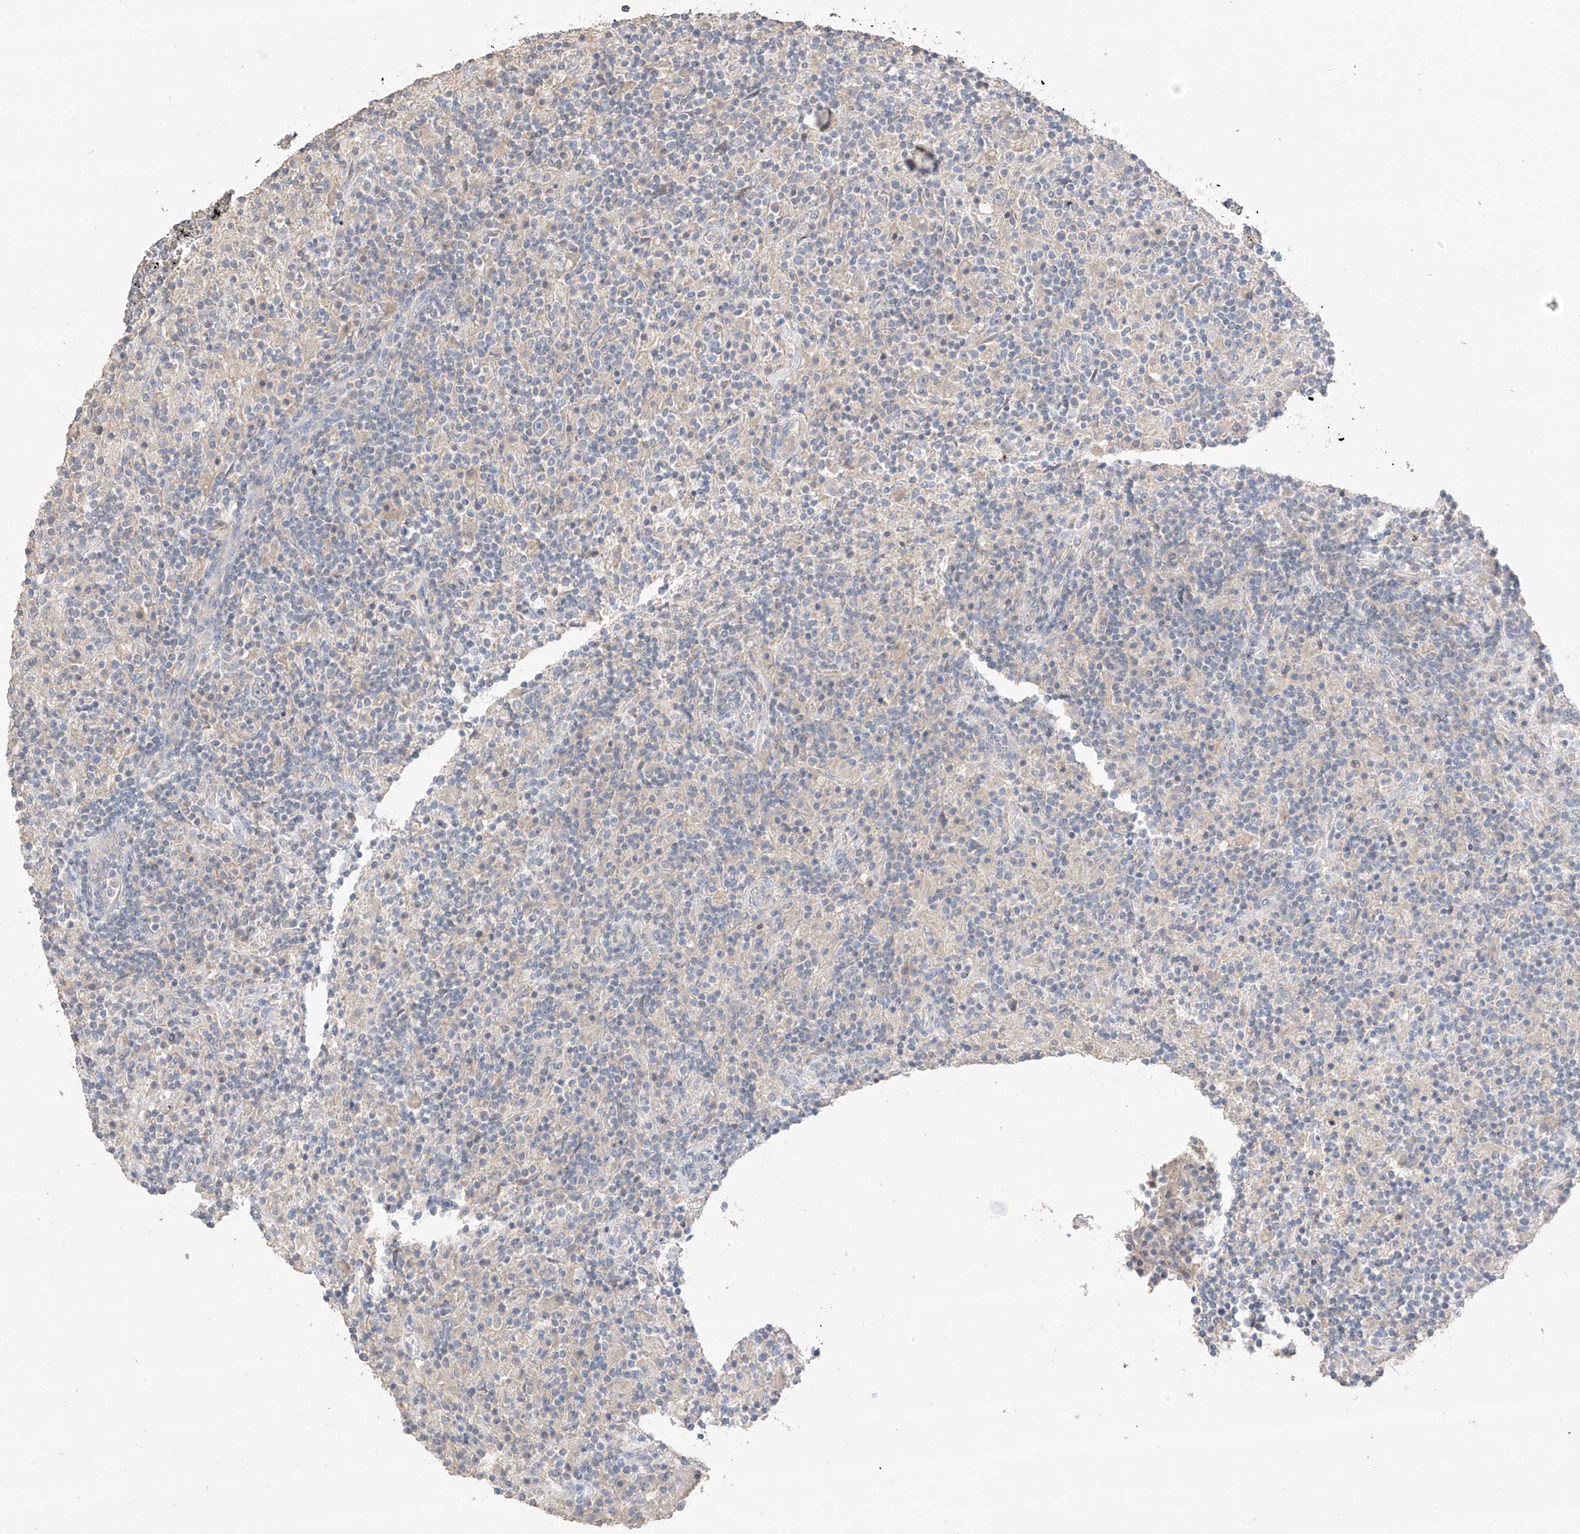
{"staining": {"intensity": "negative", "quantity": "none", "location": "none"}, "tissue": "lymphoma", "cell_type": "Tumor cells", "image_type": "cancer", "snomed": [{"axis": "morphology", "description": "Hodgkin's disease, NOS"}, {"axis": "topography", "description": "Lymph node"}], "caption": "Immunohistochemical staining of lymphoma exhibits no significant positivity in tumor cells.", "gene": "CAPN13", "patient": {"sex": "male", "age": 70}}